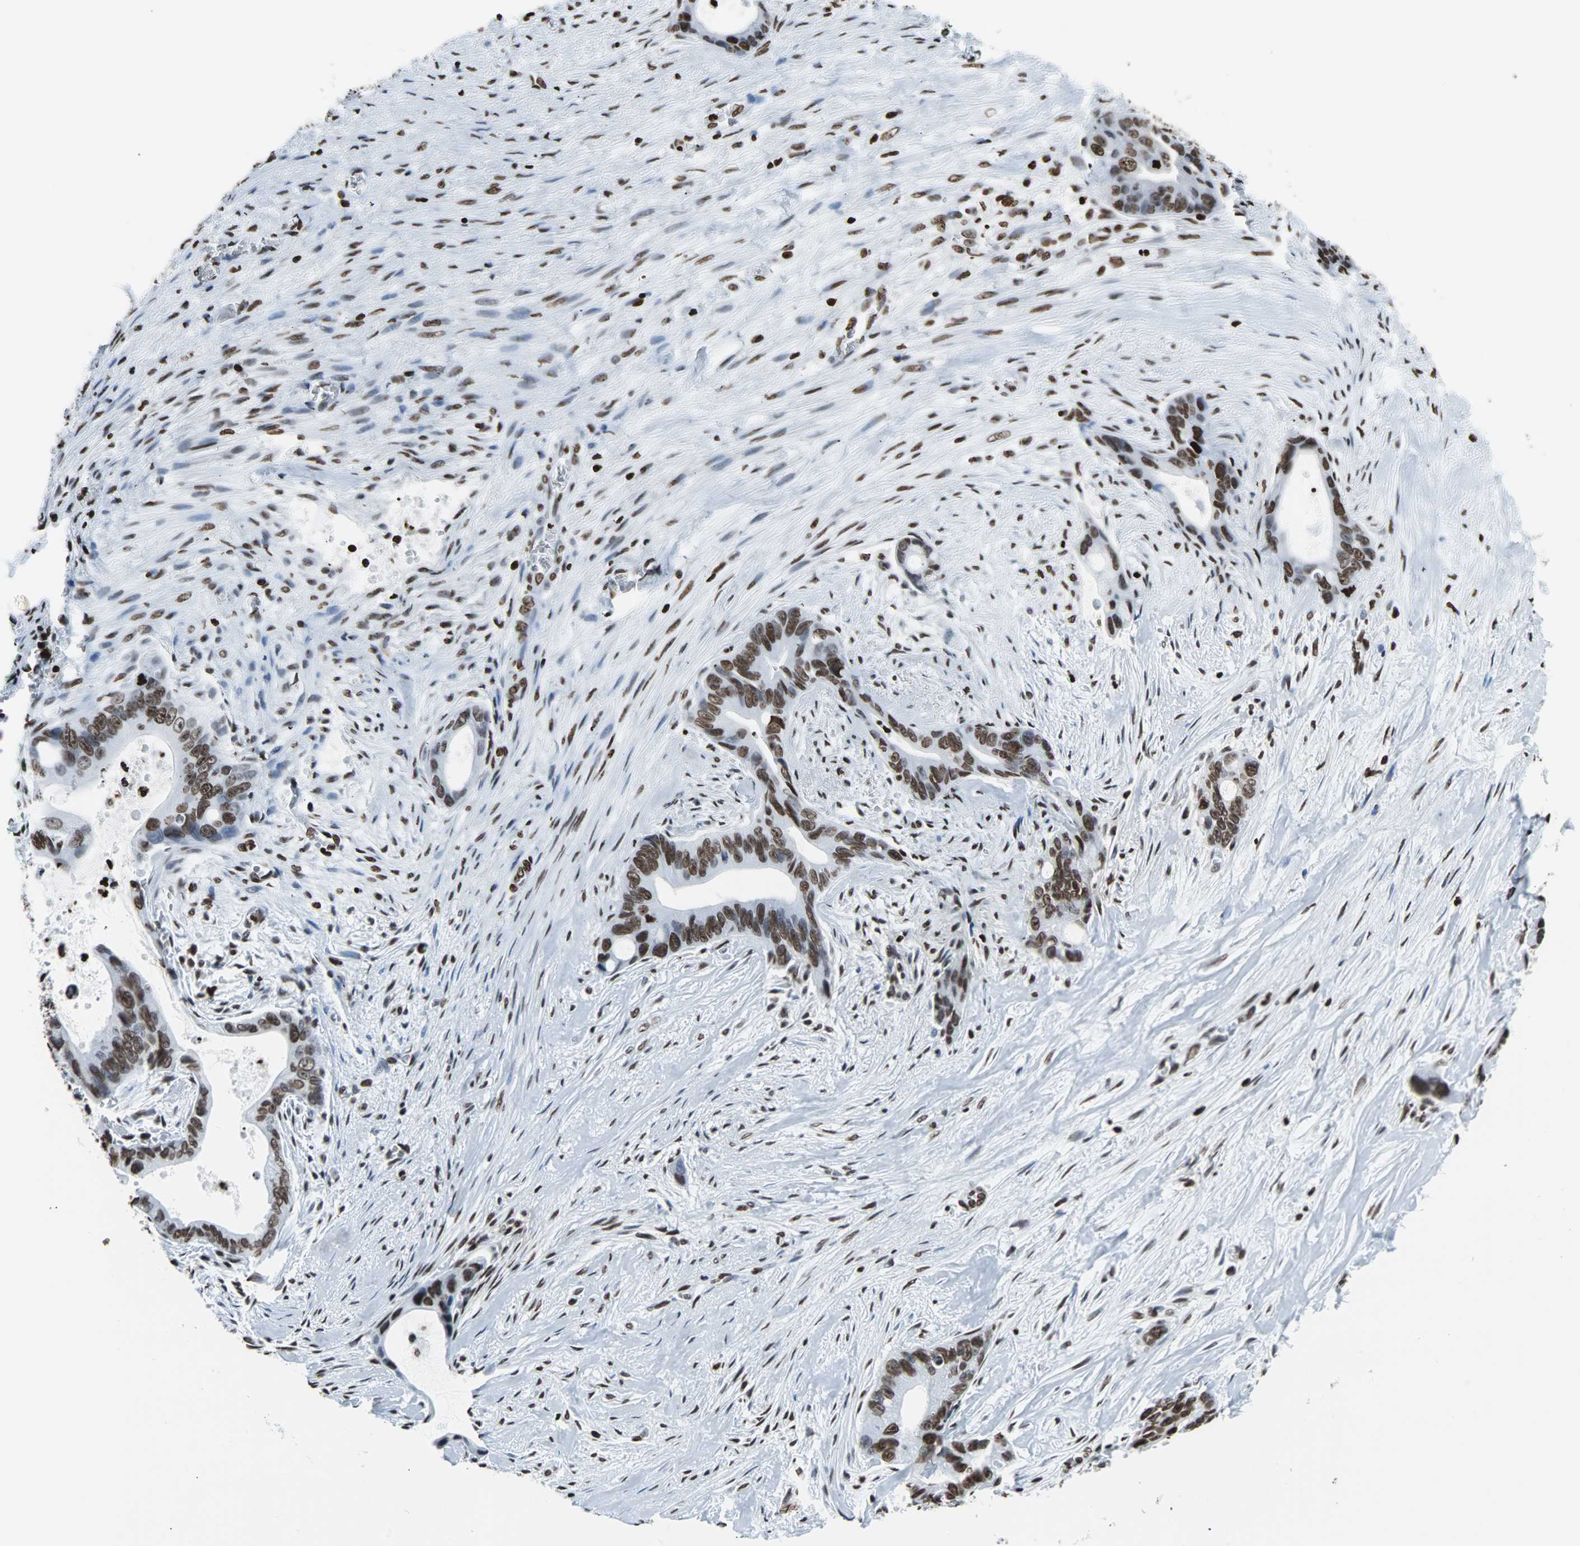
{"staining": {"intensity": "strong", "quantity": ">75%", "location": "nuclear"}, "tissue": "liver cancer", "cell_type": "Tumor cells", "image_type": "cancer", "snomed": [{"axis": "morphology", "description": "Cholangiocarcinoma"}, {"axis": "topography", "description": "Liver"}], "caption": "Immunohistochemical staining of human cholangiocarcinoma (liver) exhibits high levels of strong nuclear positivity in approximately >75% of tumor cells.", "gene": "H2BC18", "patient": {"sex": "female", "age": 55}}